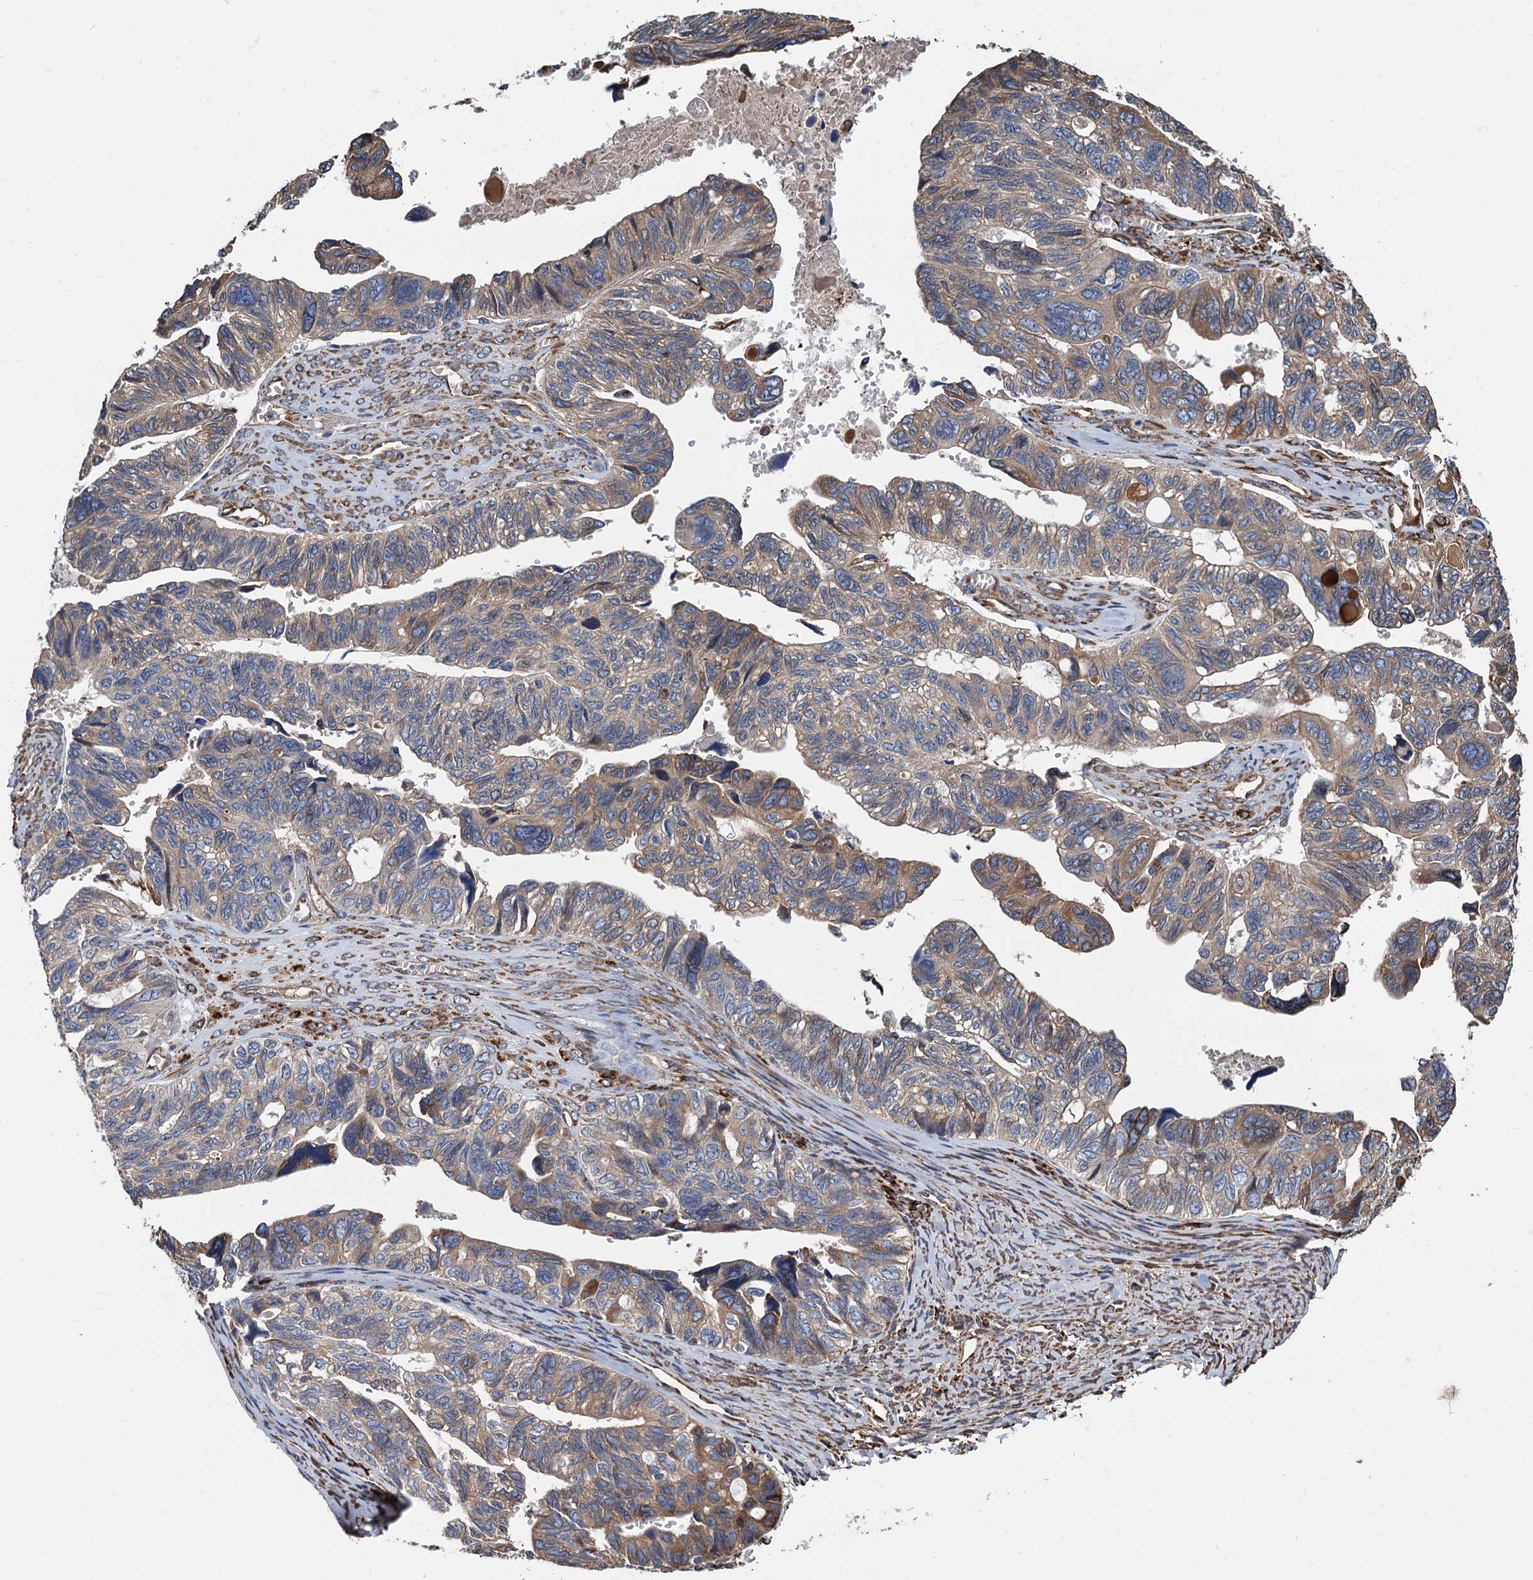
{"staining": {"intensity": "weak", "quantity": "25%-75%", "location": "cytoplasmic/membranous"}, "tissue": "ovarian cancer", "cell_type": "Tumor cells", "image_type": "cancer", "snomed": [{"axis": "morphology", "description": "Cystadenocarcinoma, serous, NOS"}, {"axis": "topography", "description": "Ovary"}], "caption": "Immunohistochemical staining of human ovarian serous cystadenocarcinoma shows low levels of weak cytoplasmic/membranous expression in approximately 25%-75% of tumor cells.", "gene": "CNNM1", "patient": {"sex": "female", "age": 79}}